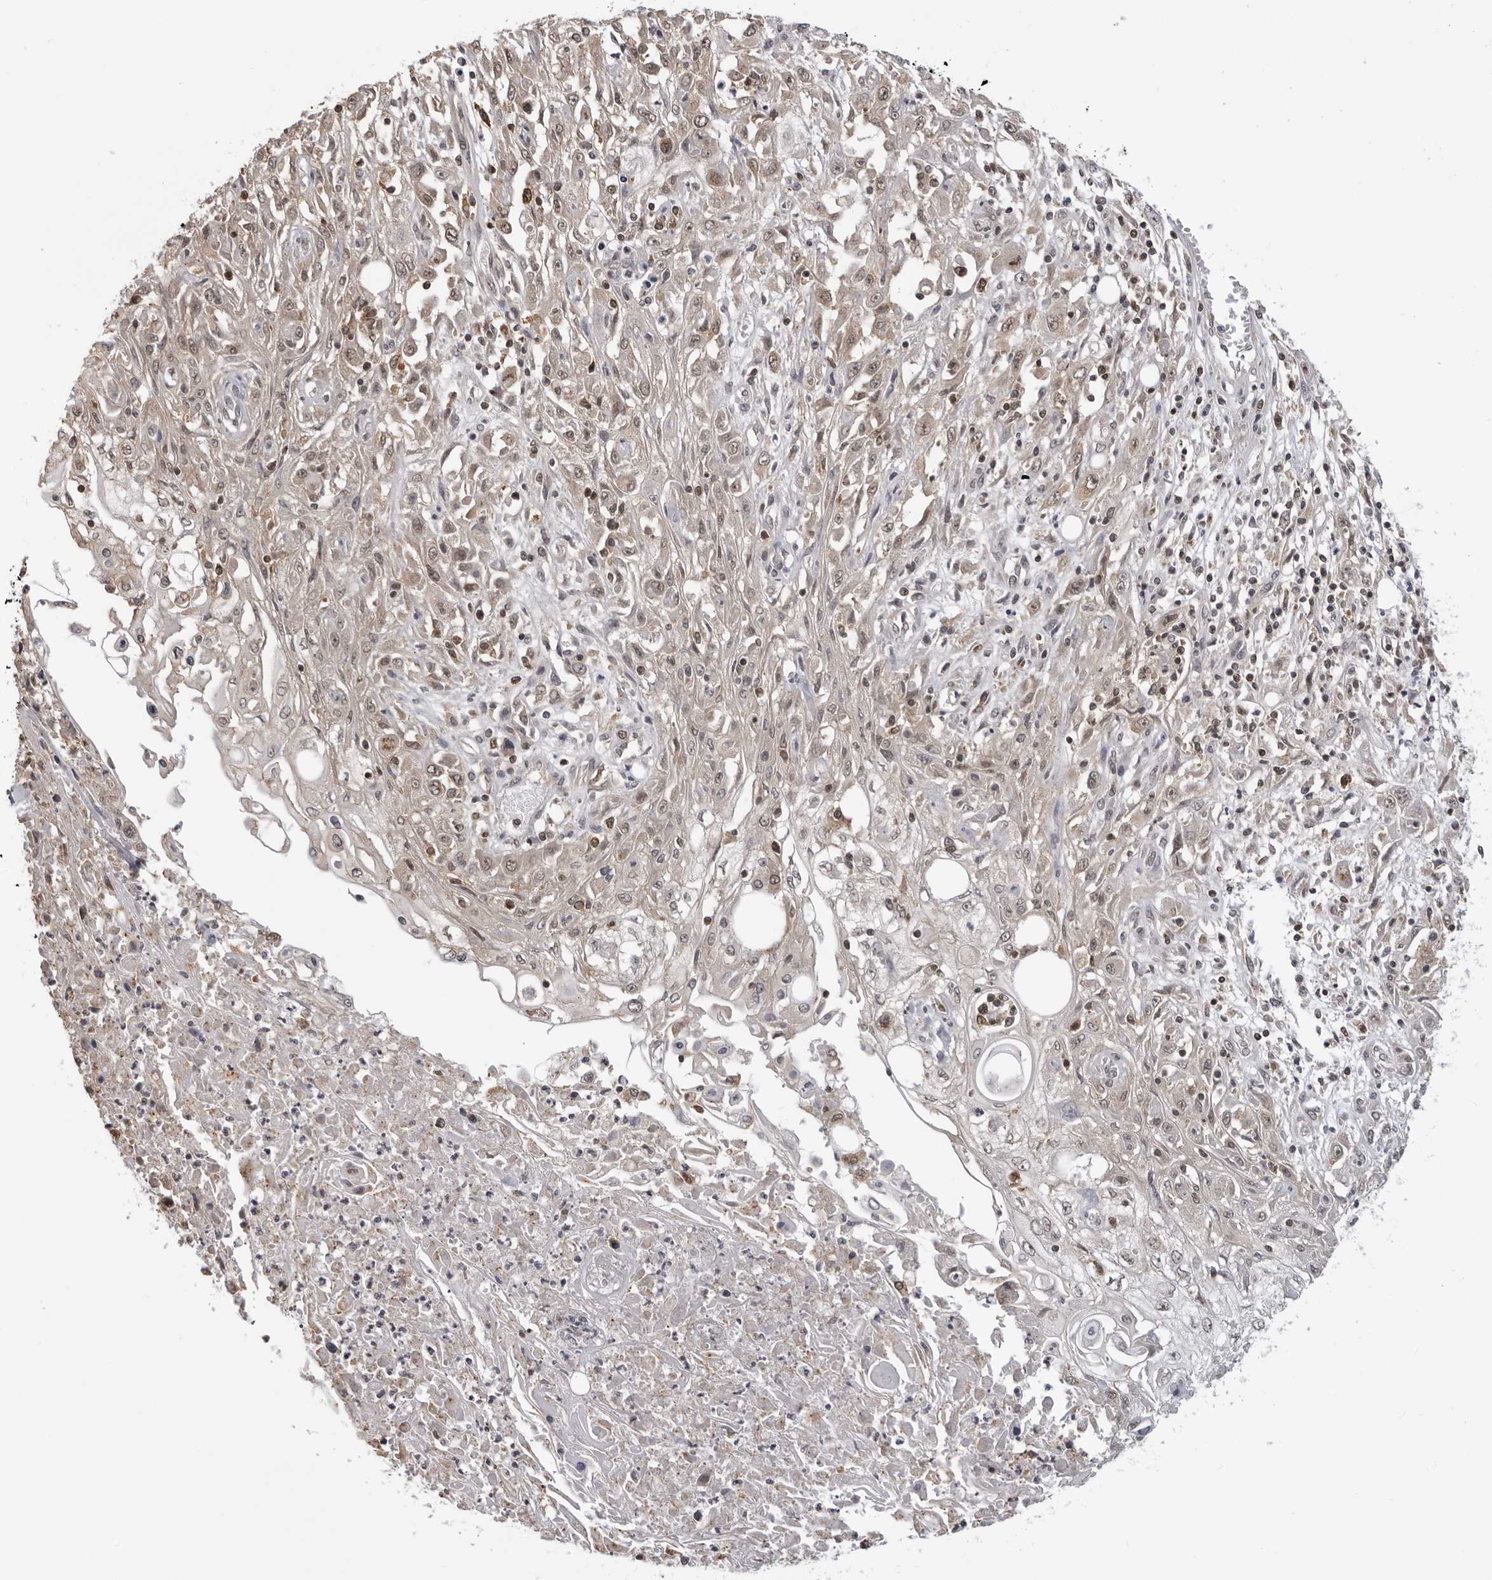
{"staining": {"intensity": "weak", "quantity": ">75%", "location": "cytoplasmic/membranous,nuclear"}, "tissue": "skin cancer", "cell_type": "Tumor cells", "image_type": "cancer", "snomed": [{"axis": "morphology", "description": "Squamous cell carcinoma, NOS"}, {"axis": "morphology", "description": "Squamous cell carcinoma, metastatic, NOS"}, {"axis": "topography", "description": "Skin"}, {"axis": "topography", "description": "Lymph node"}], "caption": "Immunohistochemical staining of skin squamous cell carcinoma displays weak cytoplasmic/membranous and nuclear protein positivity in approximately >75% of tumor cells.", "gene": "PDCL3", "patient": {"sex": "male", "age": 75}}